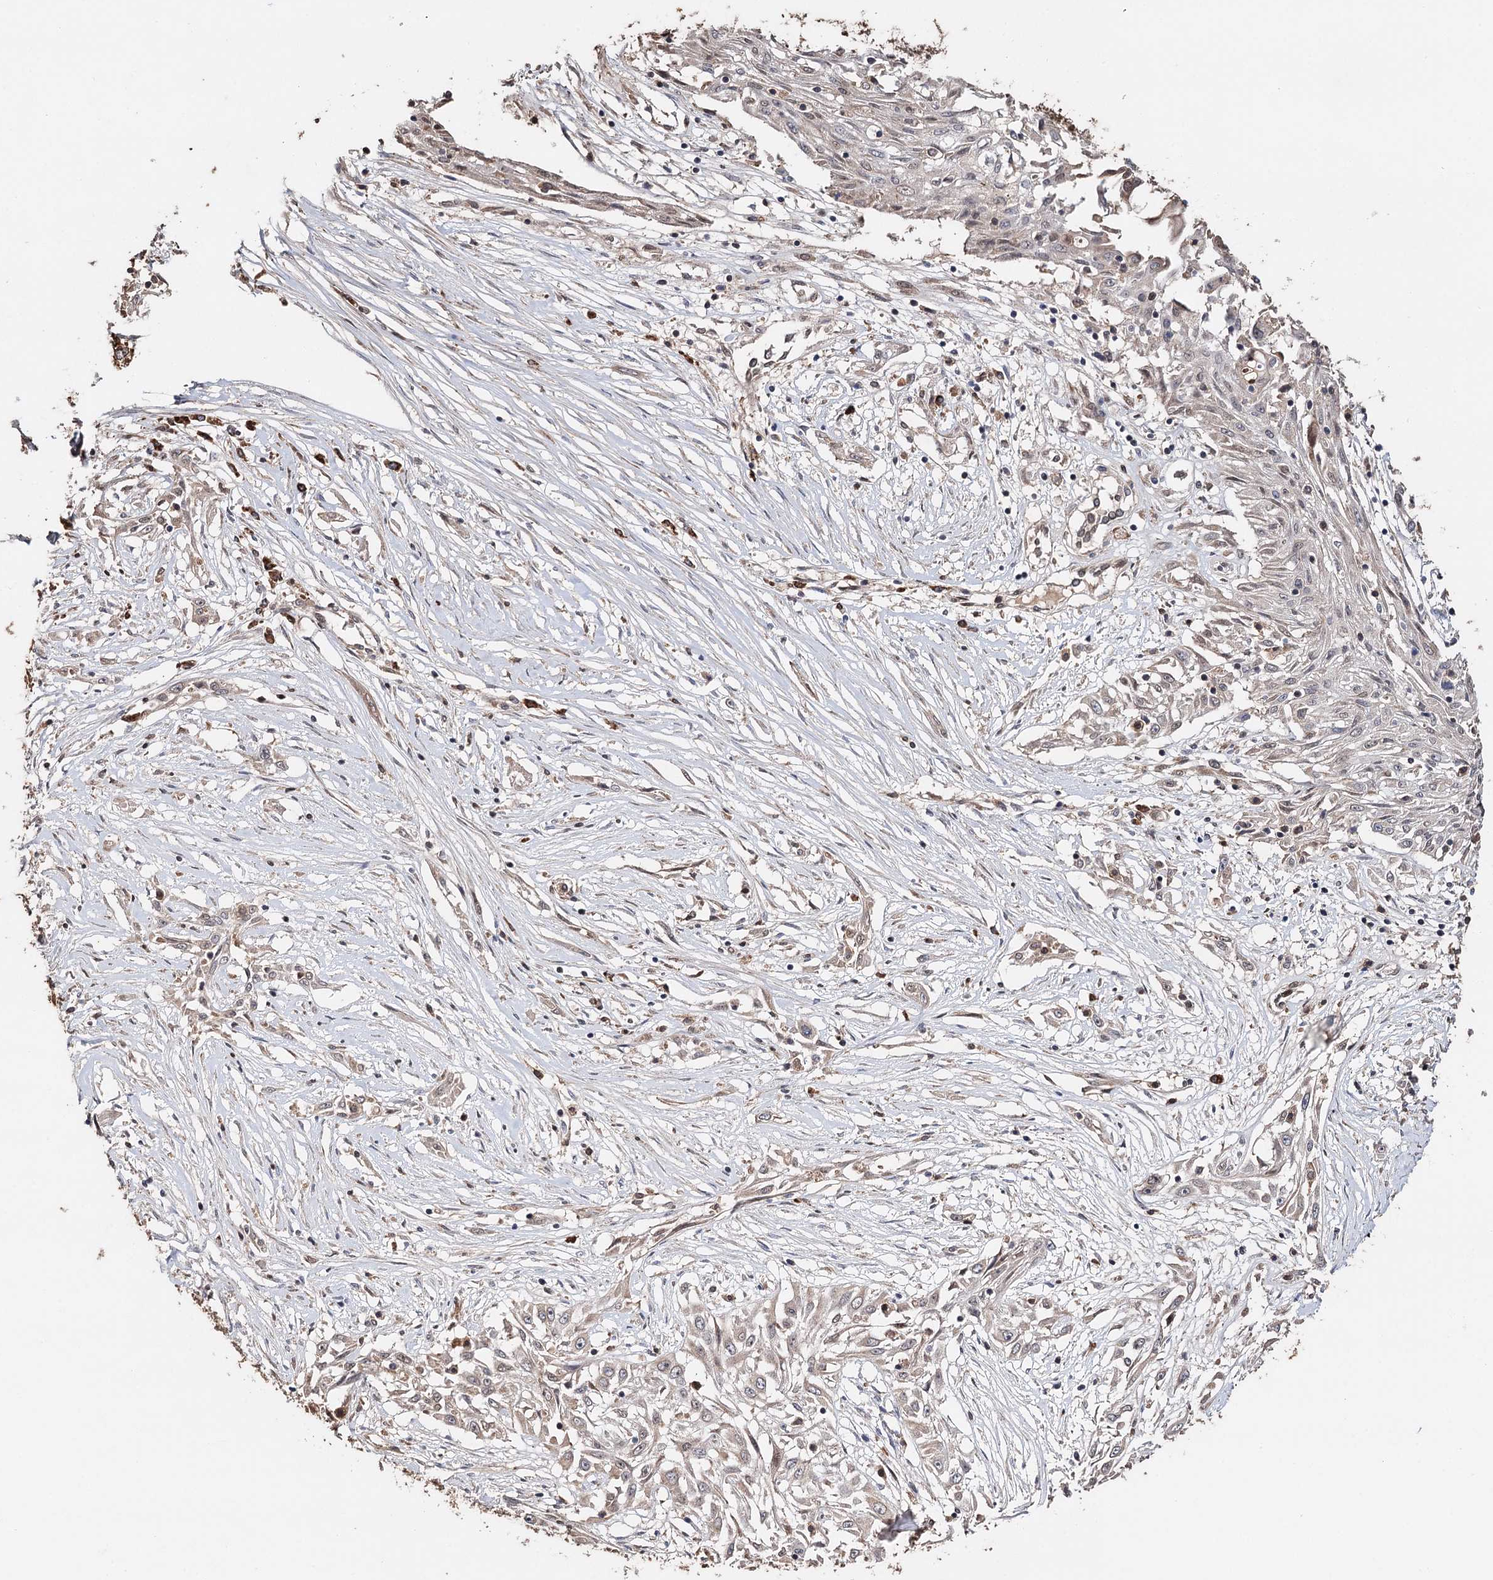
{"staining": {"intensity": "weak", "quantity": "<25%", "location": "cytoplasmic/membranous"}, "tissue": "skin cancer", "cell_type": "Tumor cells", "image_type": "cancer", "snomed": [{"axis": "morphology", "description": "Squamous cell carcinoma, NOS"}, {"axis": "morphology", "description": "Squamous cell carcinoma, metastatic, NOS"}, {"axis": "topography", "description": "Skin"}, {"axis": "topography", "description": "Lymph node"}], "caption": "Immunohistochemical staining of skin cancer (squamous cell carcinoma) reveals no significant staining in tumor cells. (DAB (3,3'-diaminobenzidine) immunohistochemistry, high magnification).", "gene": "SYVN1", "patient": {"sex": "male", "age": 75}}